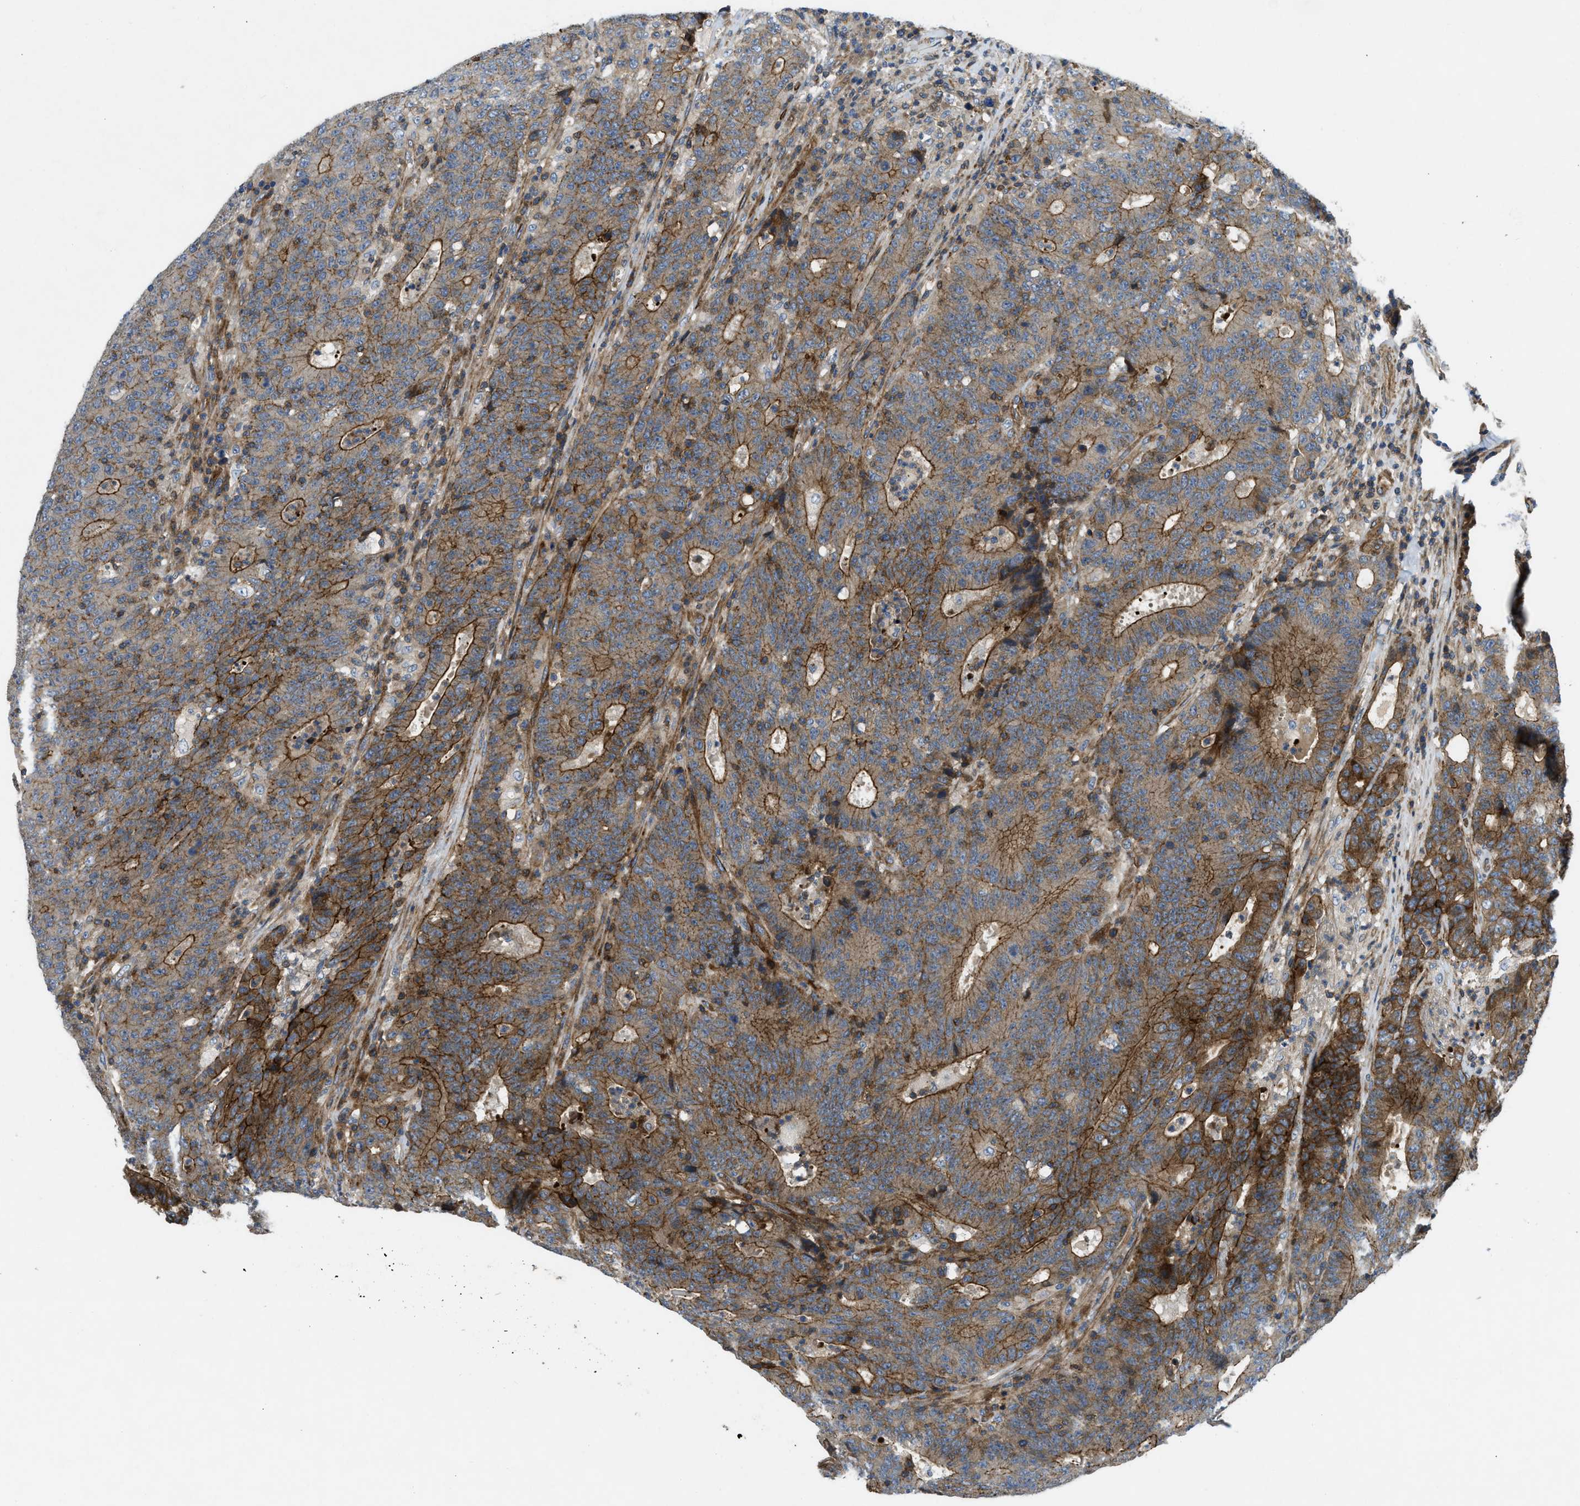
{"staining": {"intensity": "moderate", "quantity": ">75%", "location": "cytoplasmic/membranous"}, "tissue": "colorectal cancer", "cell_type": "Tumor cells", "image_type": "cancer", "snomed": [{"axis": "morphology", "description": "Adenocarcinoma, NOS"}, {"axis": "topography", "description": "Colon"}], "caption": "Immunohistochemical staining of adenocarcinoma (colorectal) displays medium levels of moderate cytoplasmic/membranous protein staining in approximately >75% of tumor cells. The protein is shown in brown color, while the nuclei are stained blue.", "gene": "NYNRIN", "patient": {"sex": "female", "age": 75}}